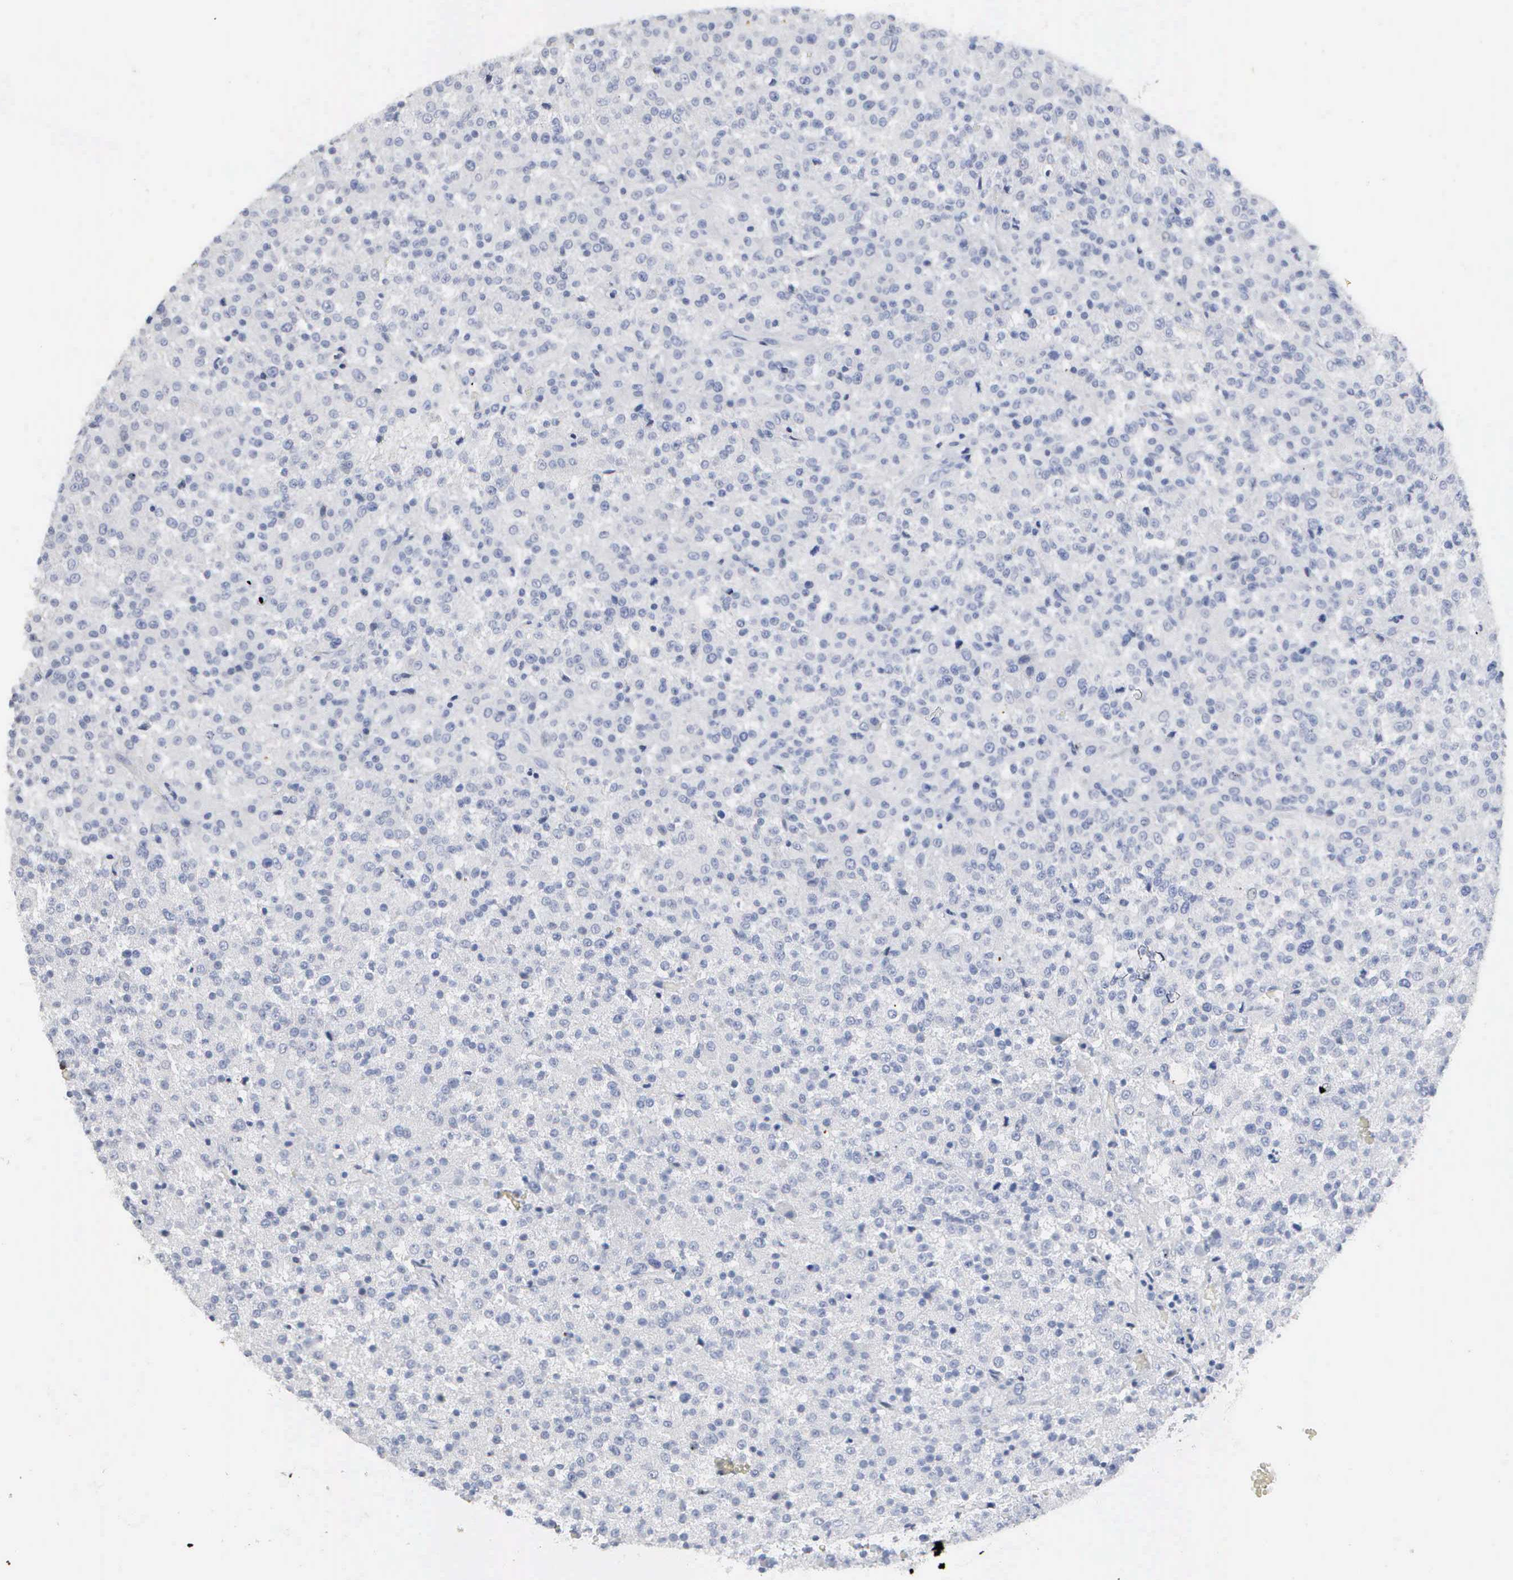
{"staining": {"intensity": "negative", "quantity": "none", "location": "none"}, "tissue": "testis cancer", "cell_type": "Tumor cells", "image_type": "cancer", "snomed": [{"axis": "morphology", "description": "Seminoma, NOS"}, {"axis": "topography", "description": "Testis"}], "caption": "Histopathology image shows no protein positivity in tumor cells of seminoma (testis) tissue.", "gene": "ASPHD2", "patient": {"sex": "male", "age": 59}}